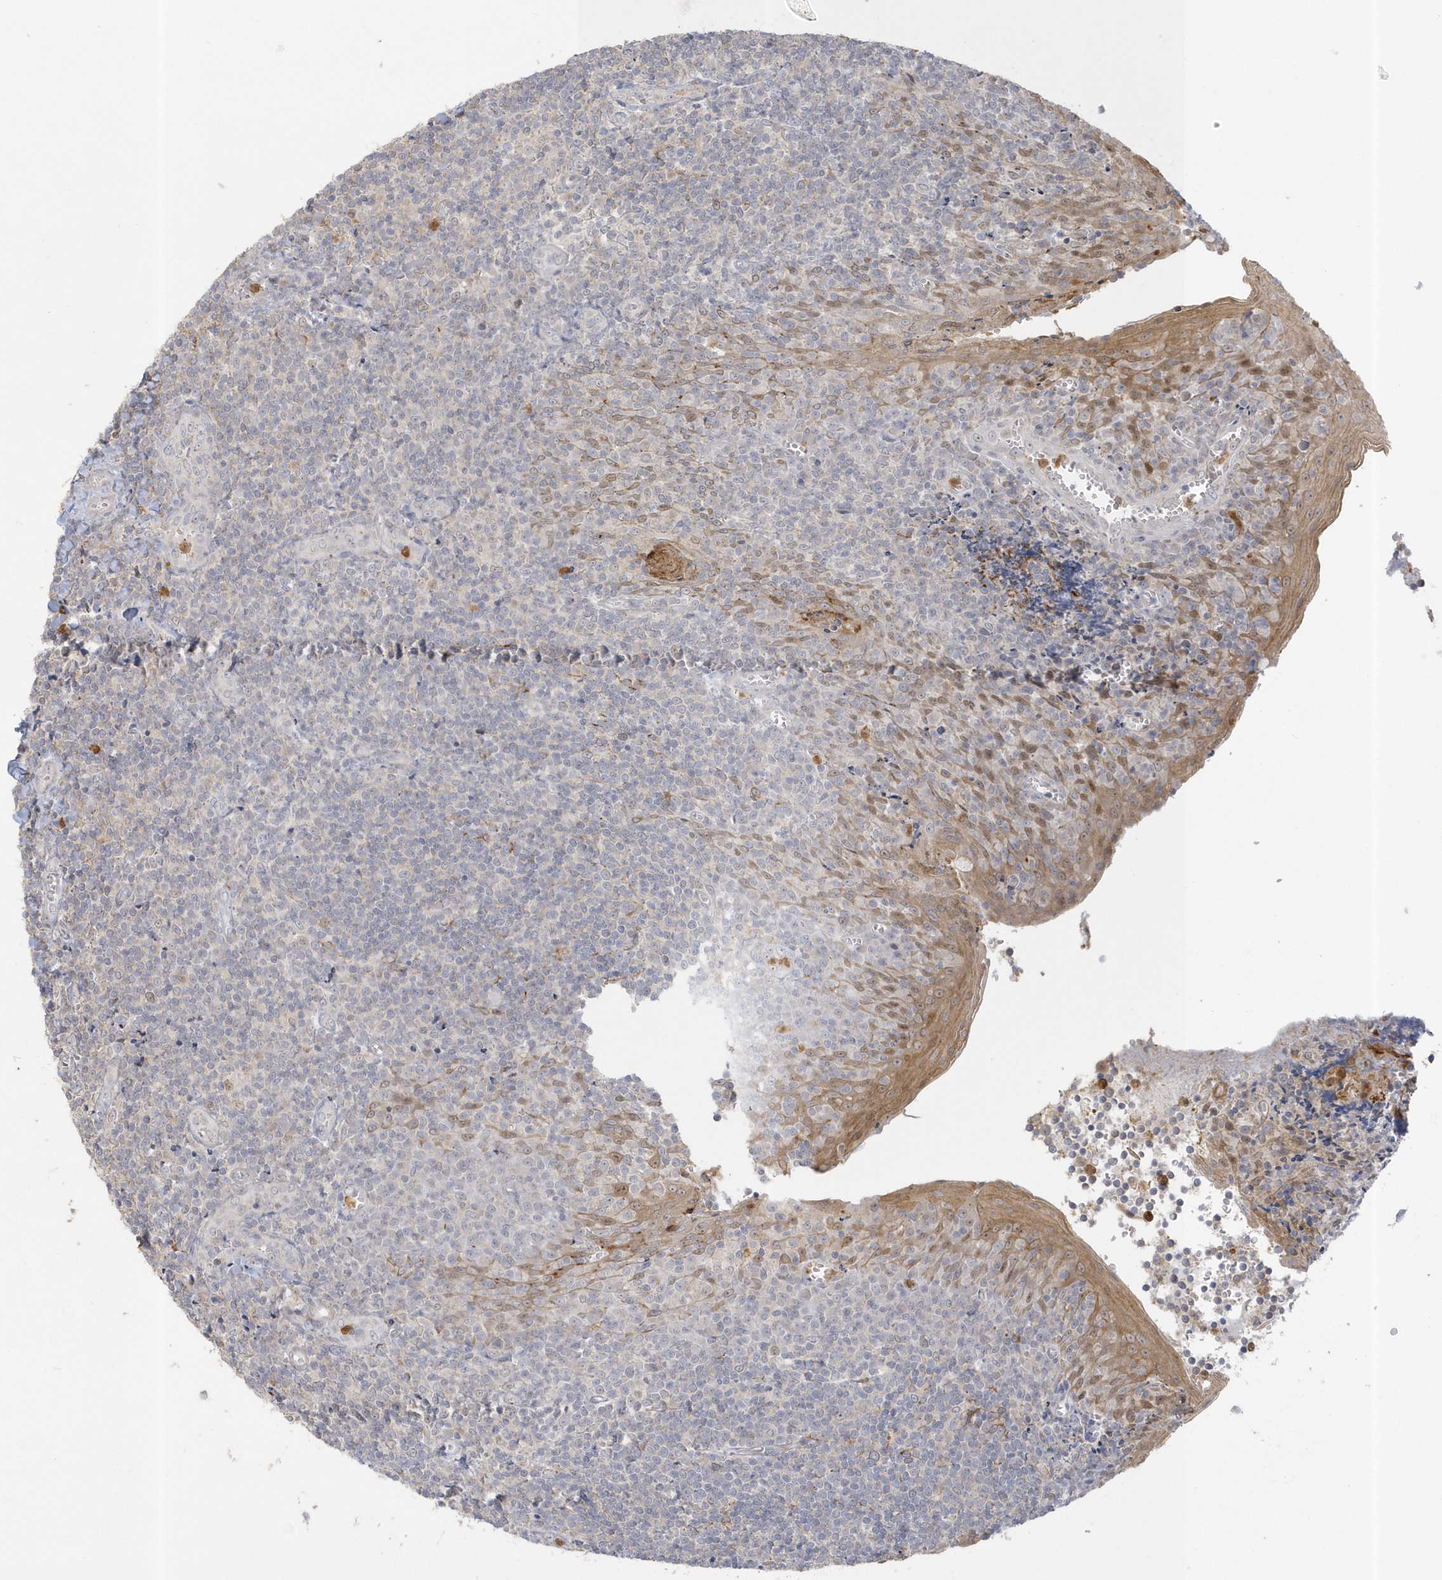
{"staining": {"intensity": "moderate", "quantity": "<25%", "location": "nuclear"}, "tissue": "tonsil", "cell_type": "Germinal center cells", "image_type": "normal", "snomed": [{"axis": "morphology", "description": "Normal tissue, NOS"}, {"axis": "topography", "description": "Tonsil"}], "caption": "Immunohistochemistry of normal tonsil exhibits low levels of moderate nuclear staining in approximately <25% of germinal center cells.", "gene": "NAF1", "patient": {"sex": "male", "age": 27}}